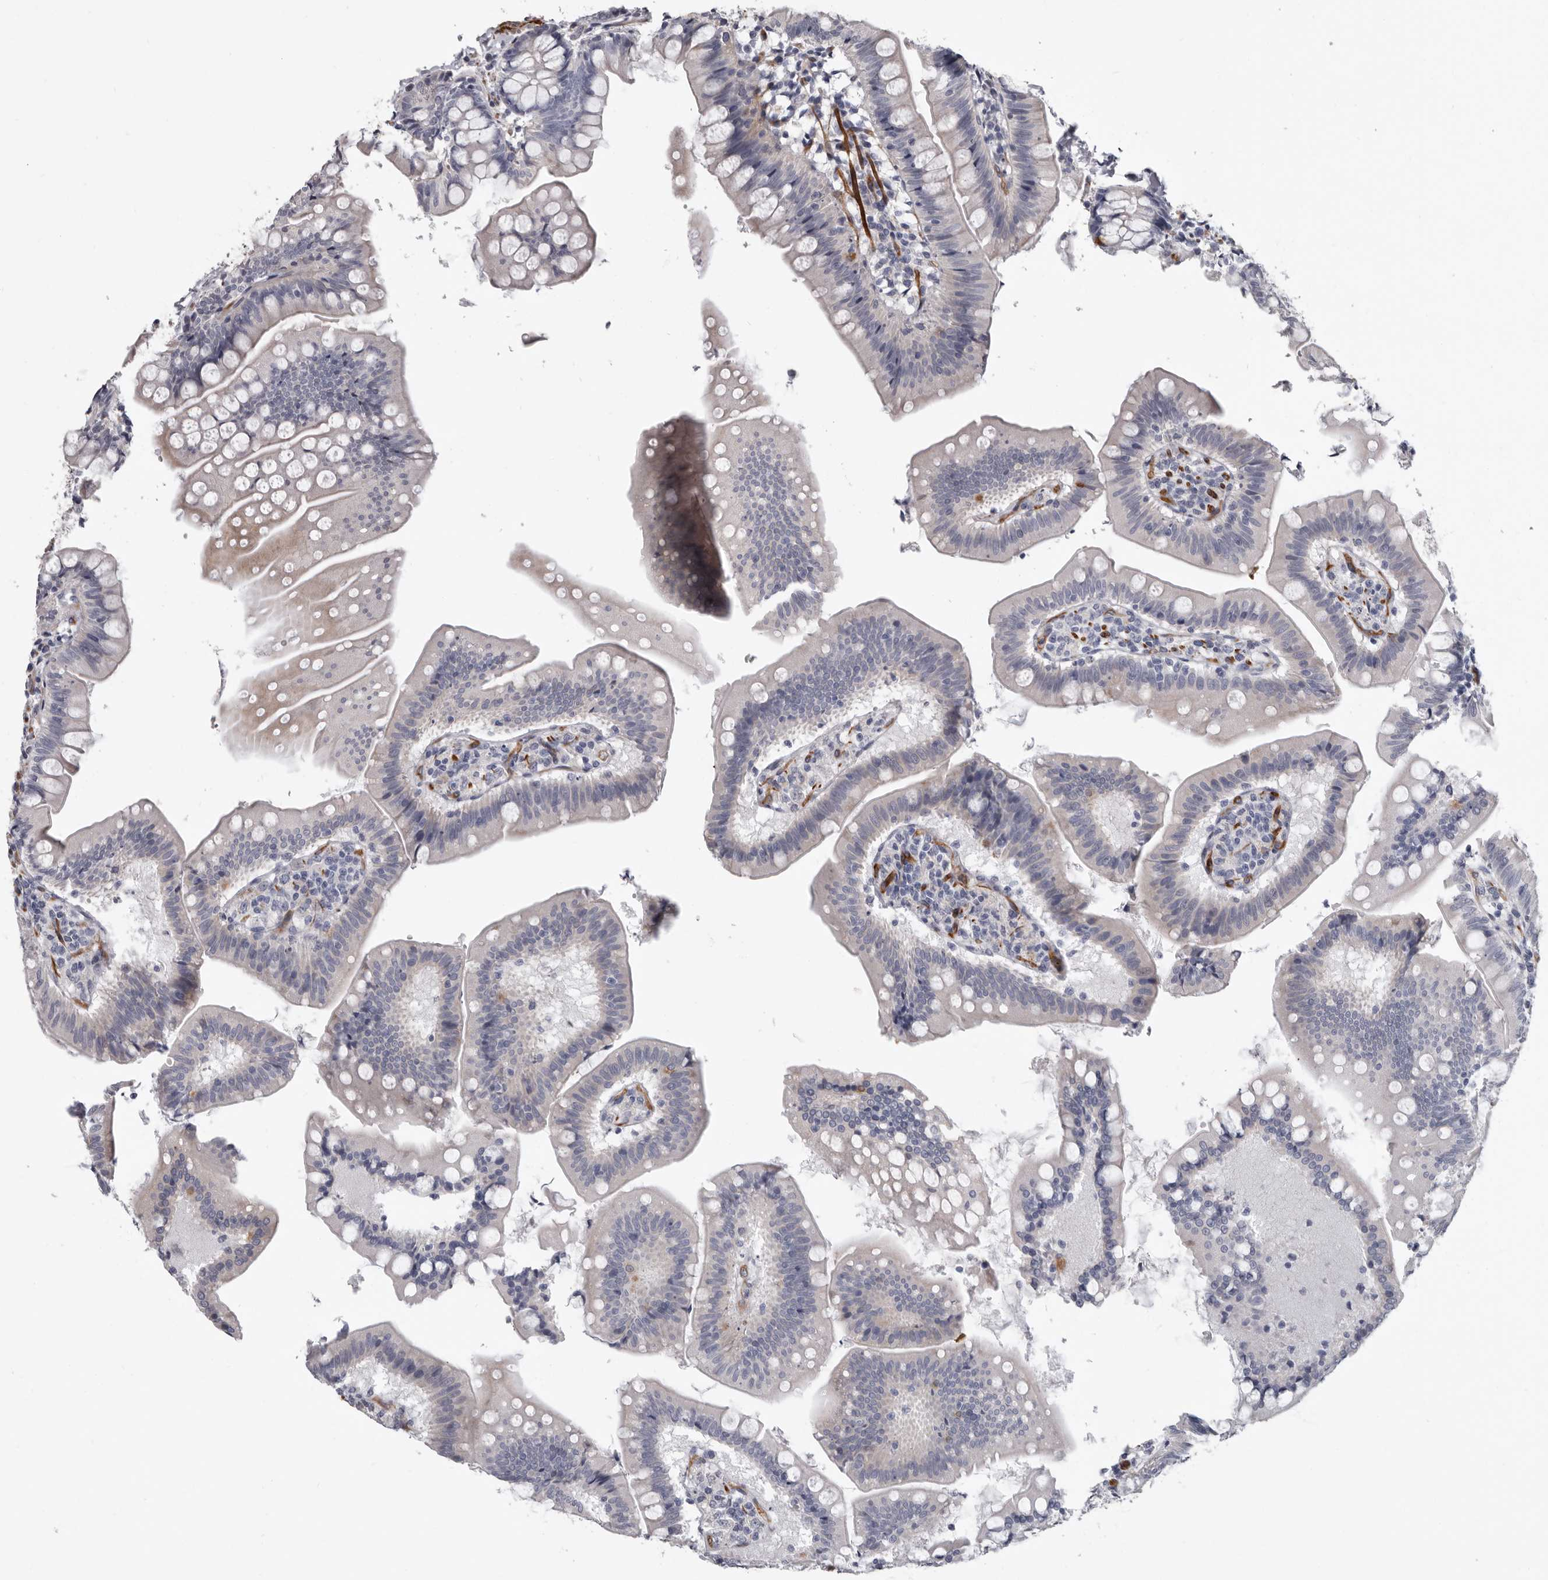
{"staining": {"intensity": "negative", "quantity": "none", "location": "none"}, "tissue": "small intestine", "cell_type": "Glandular cells", "image_type": "normal", "snomed": [{"axis": "morphology", "description": "Normal tissue, NOS"}, {"axis": "topography", "description": "Small intestine"}], "caption": "Human small intestine stained for a protein using immunohistochemistry (IHC) displays no positivity in glandular cells.", "gene": "ADGRL4", "patient": {"sex": "male", "age": 7}}